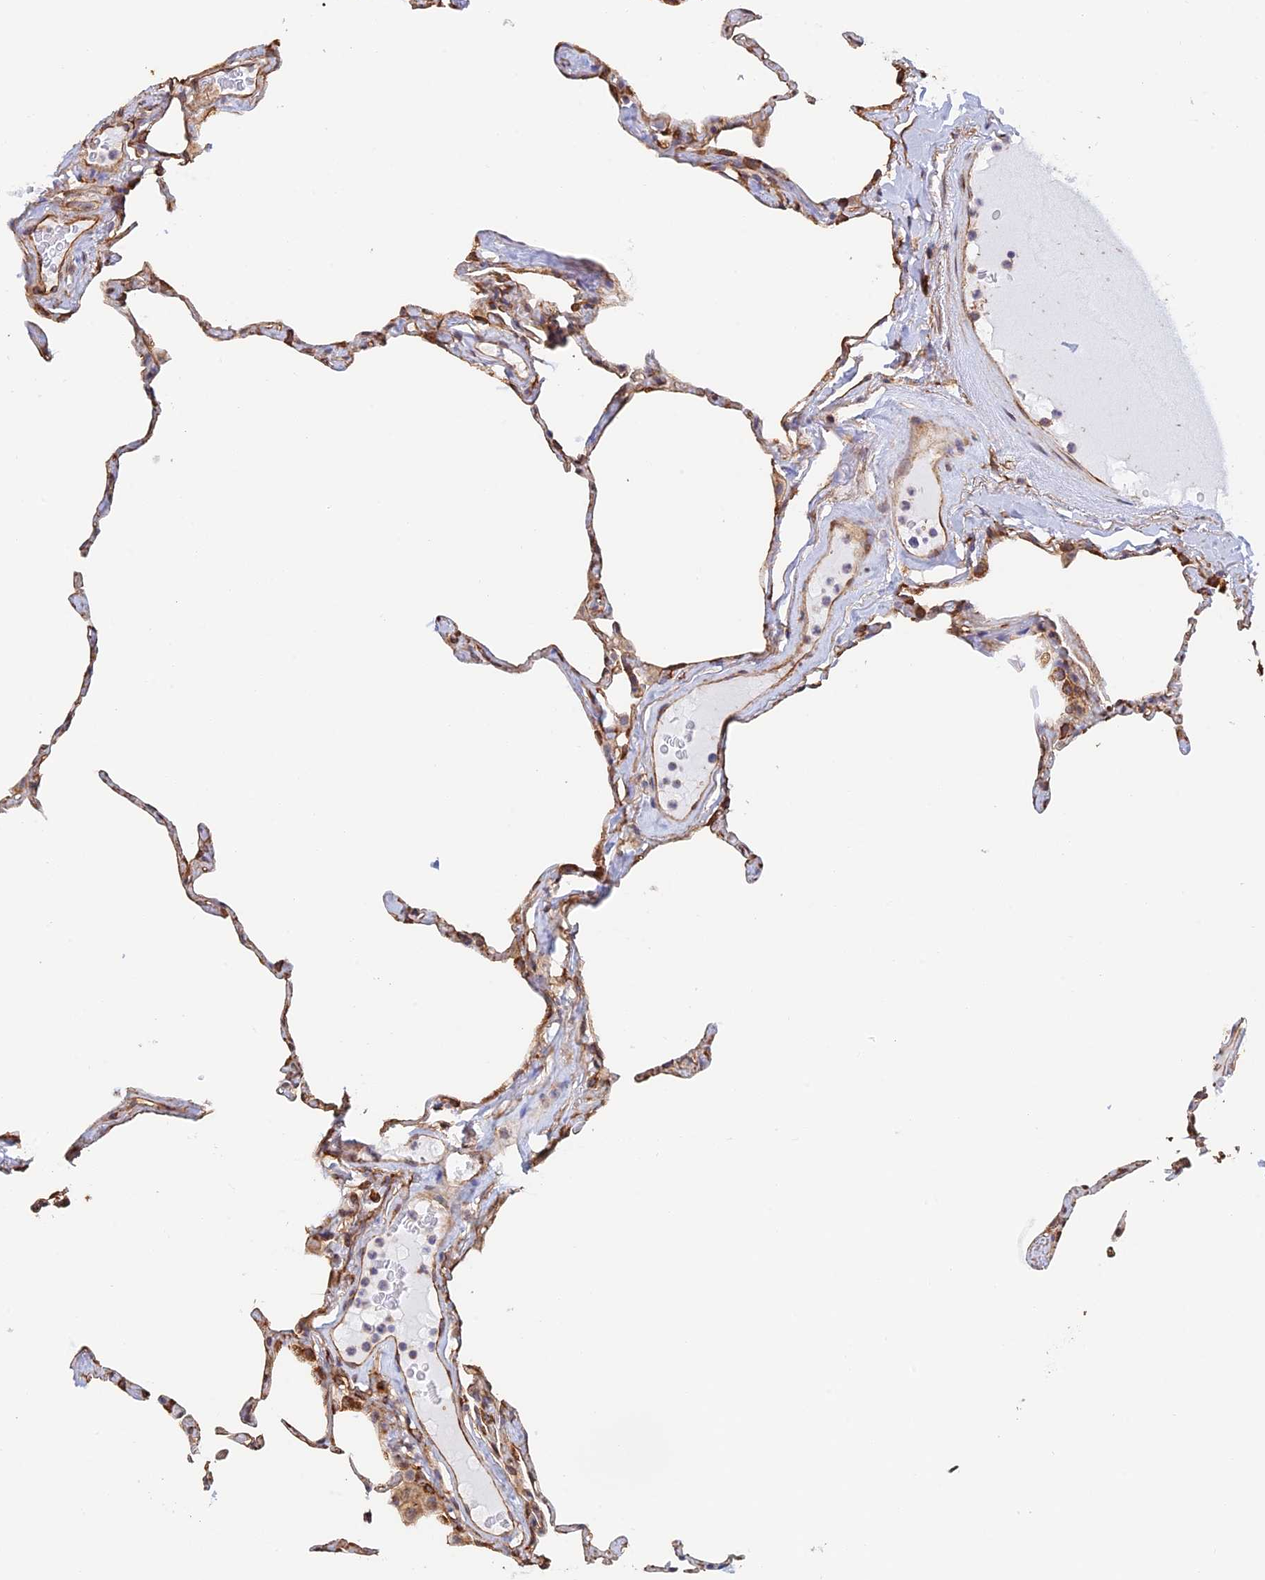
{"staining": {"intensity": "moderate", "quantity": "25%-75%", "location": "cytoplasmic/membranous"}, "tissue": "lung", "cell_type": "Alveolar cells", "image_type": "normal", "snomed": [{"axis": "morphology", "description": "Normal tissue, NOS"}, {"axis": "topography", "description": "Lung"}], "caption": "This is a photomicrograph of immunohistochemistry (IHC) staining of benign lung, which shows moderate expression in the cytoplasmic/membranous of alveolar cells.", "gene": "WBP11", "patient": {"sex": "male", "age": 65}}